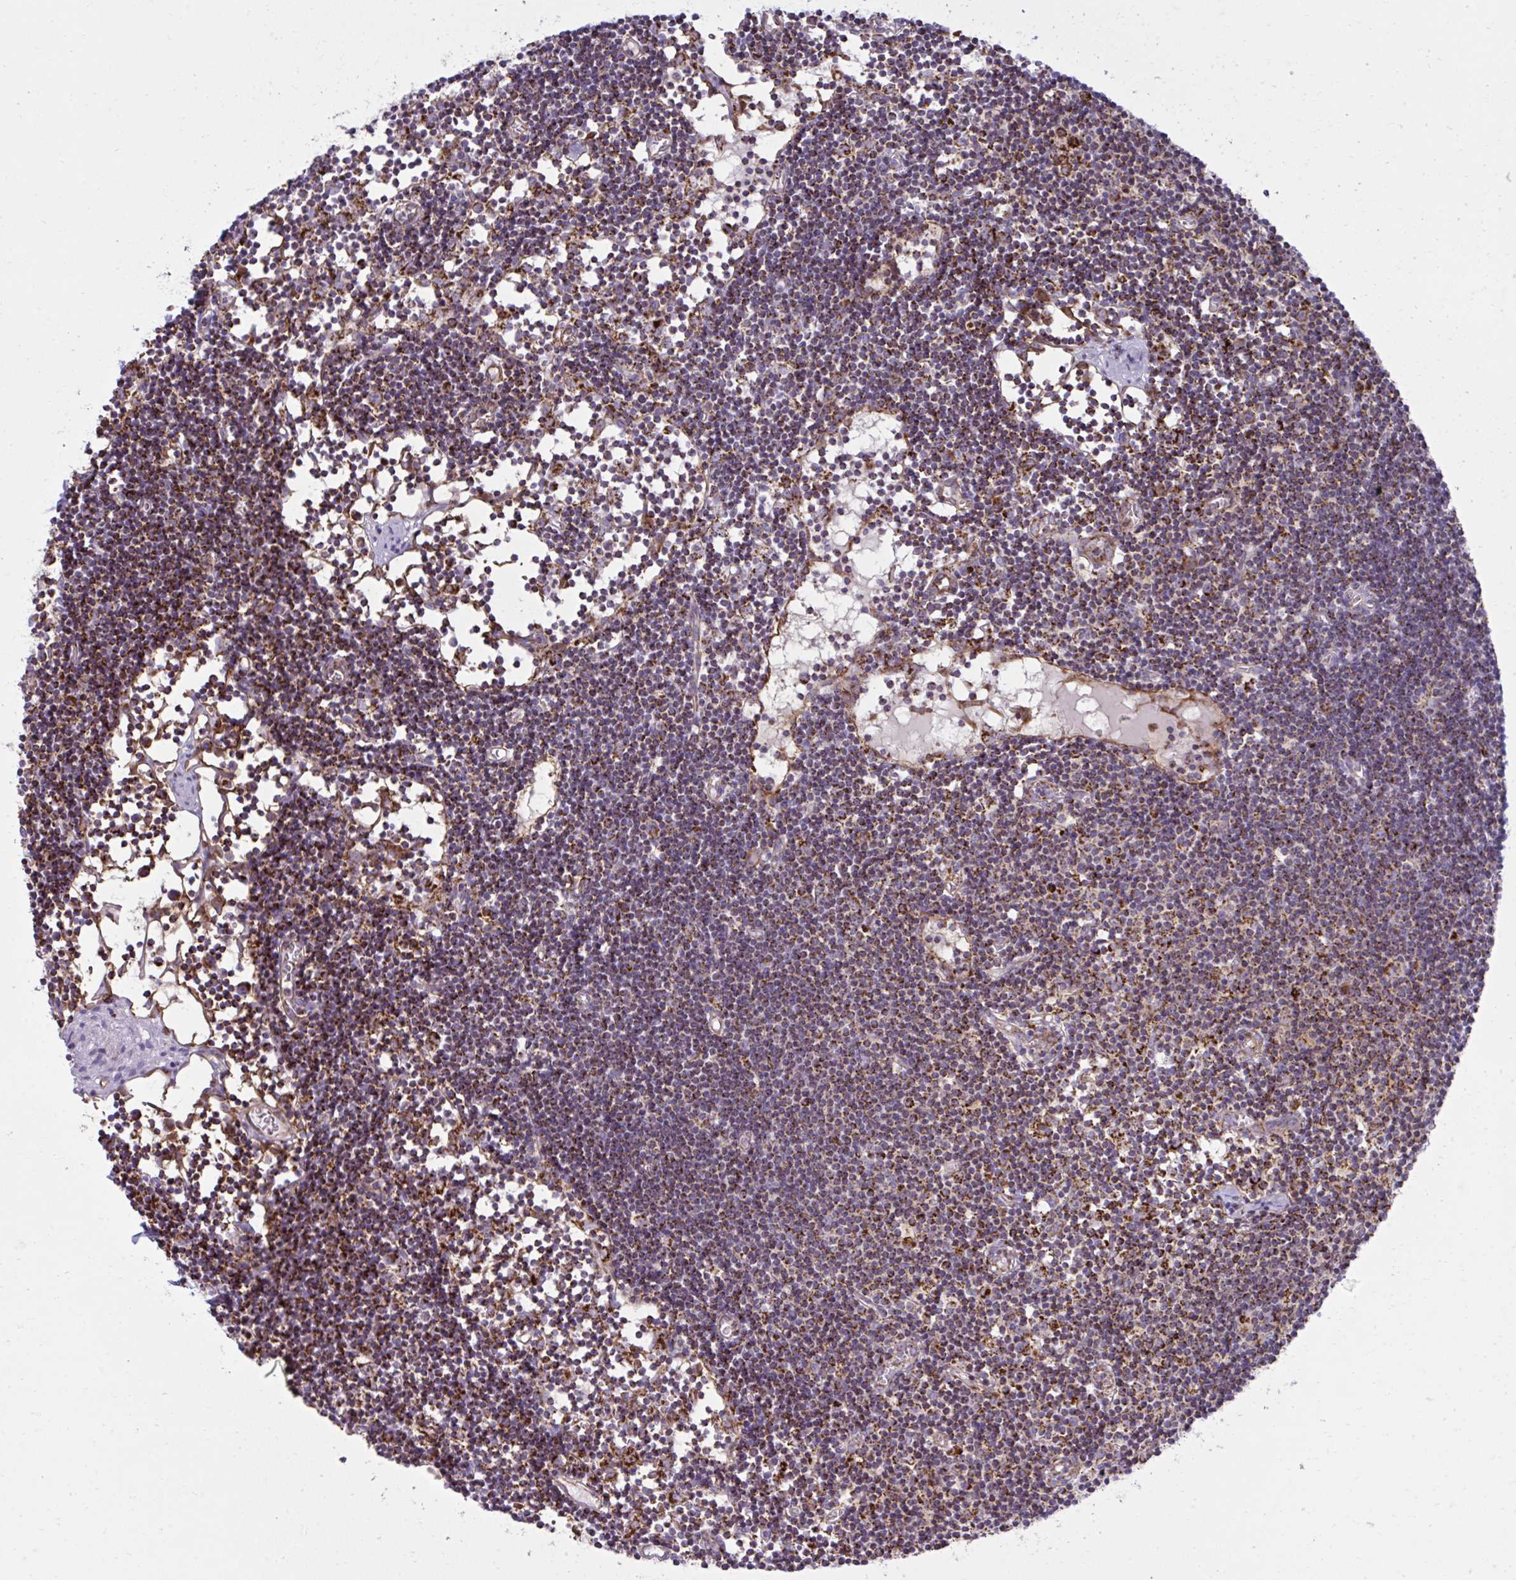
{"staining": {"intensity": "weak", "quantity": "25%-75%", "location": "cytoplasmic/membranous"}, "tissue": "lymph node", "cell_type": "Germinal center cells", "image_type": "normal", "snomed": [{"axis": "morphology", "description": "Normal tissue, NOS"}, {"axis": "topography", "description": "Lymph node"}], "caption": "The immunohistochemical stain highlights weak cytoplasmic/membranous staining in germinal center cells of benign lymph node. The staining is performed using DAB (3,3'-diaminobenzidine) brown chromogen to label protein expression. The nuclei are counter-stained blue using hematoxylin.", "gene": "LIMS1", "patient": {"sex": "female", "age": 11}}